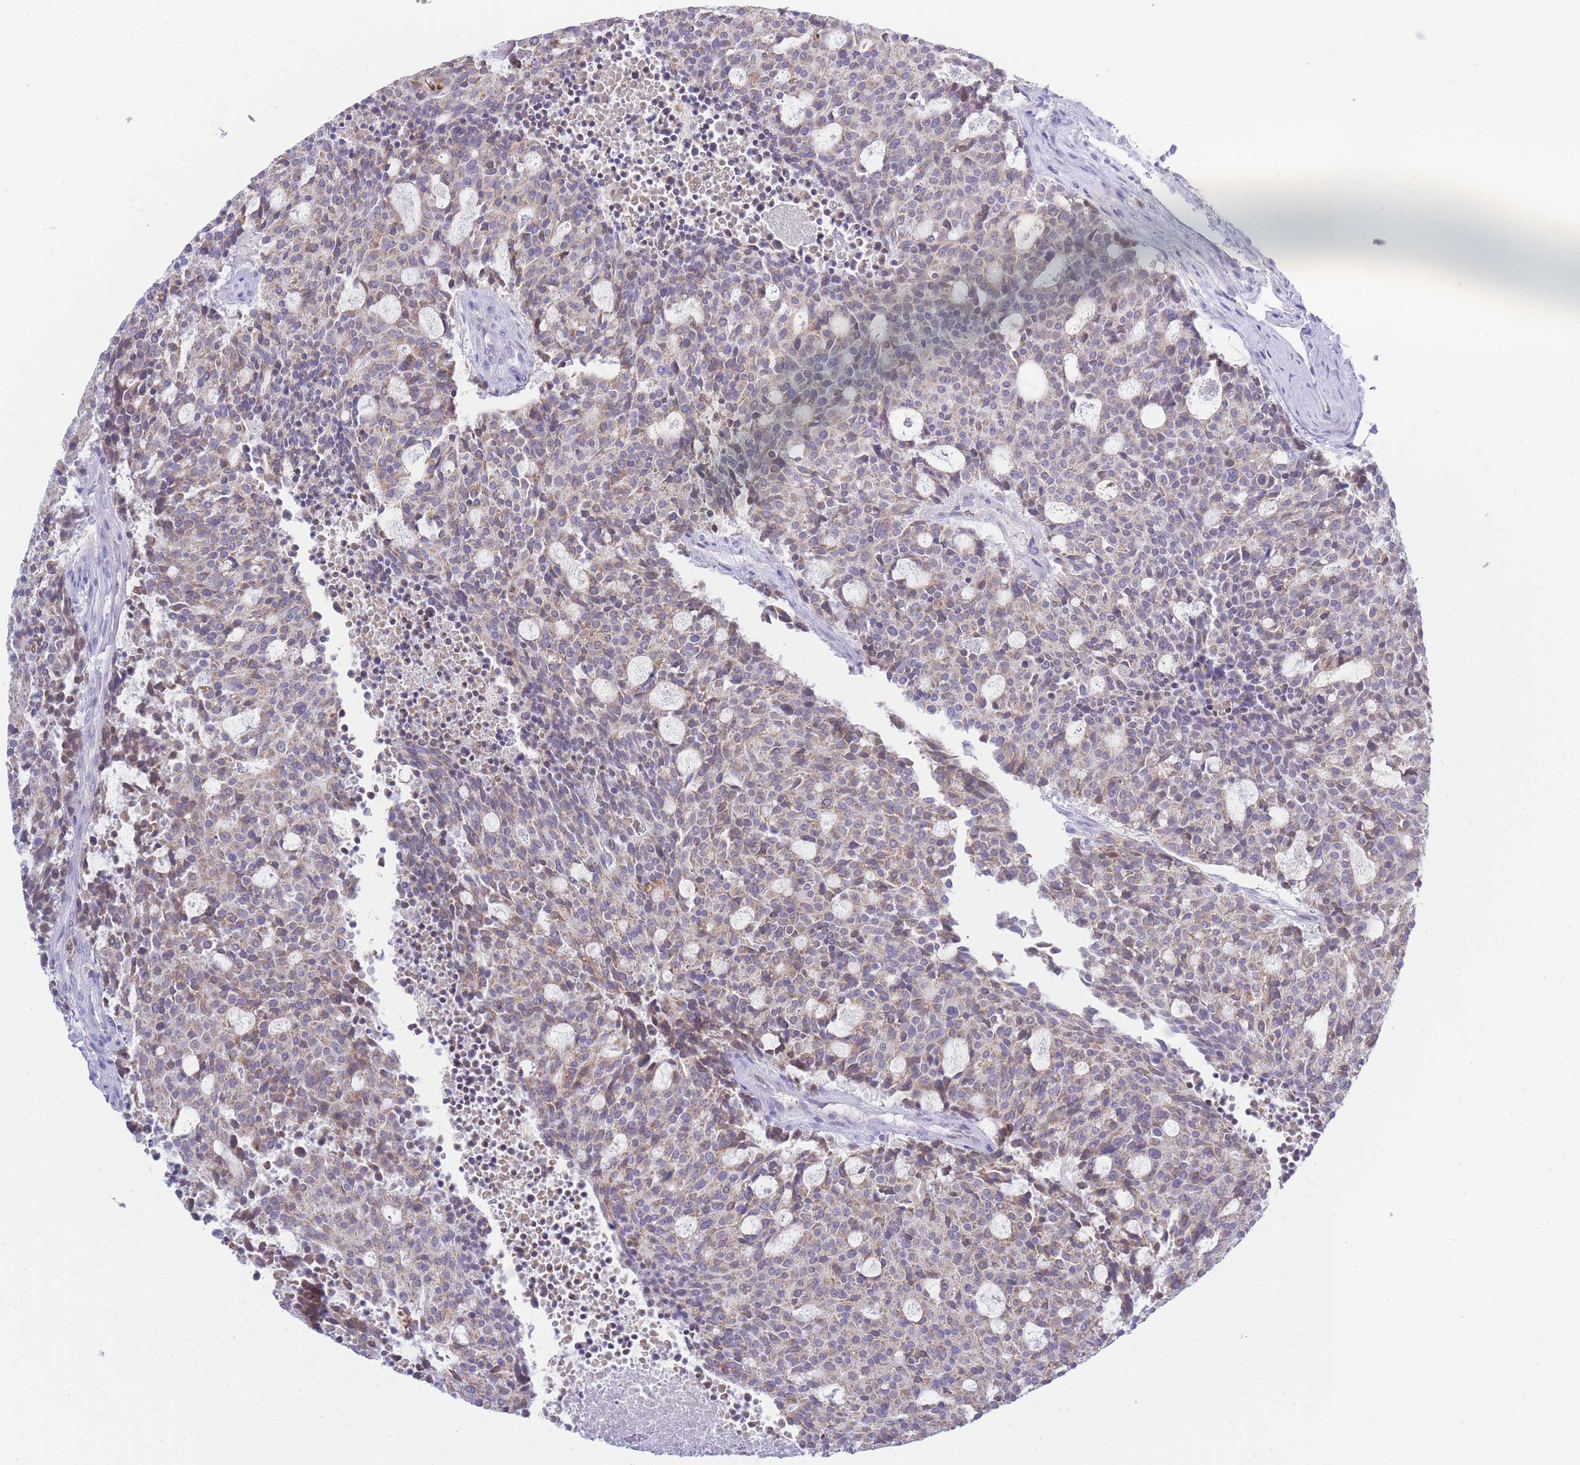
{"staining": {"intensity": "weak", "quantity": "25%-75%", "location": "cytoplasmic/membranous"}, "tissue": "carcinoid", "cell_type": "Tumor cells", "image_type": "cancer", "snomed": [{"axis": "morphology", "description": "Carcinoid, malignant, NOS"}, {"axis": "topography", "description": "Pancreas"}], "caption": "This histopathology image displays malignant carcinoid stained with IHC to label a protein in brown. The cytoplasmic/membranous of tumor cells show weak positivity for the protein. Nuclei are counter-stained blue.", "gene": "NANP", "patient": {"sex": "female", "age": 54}}